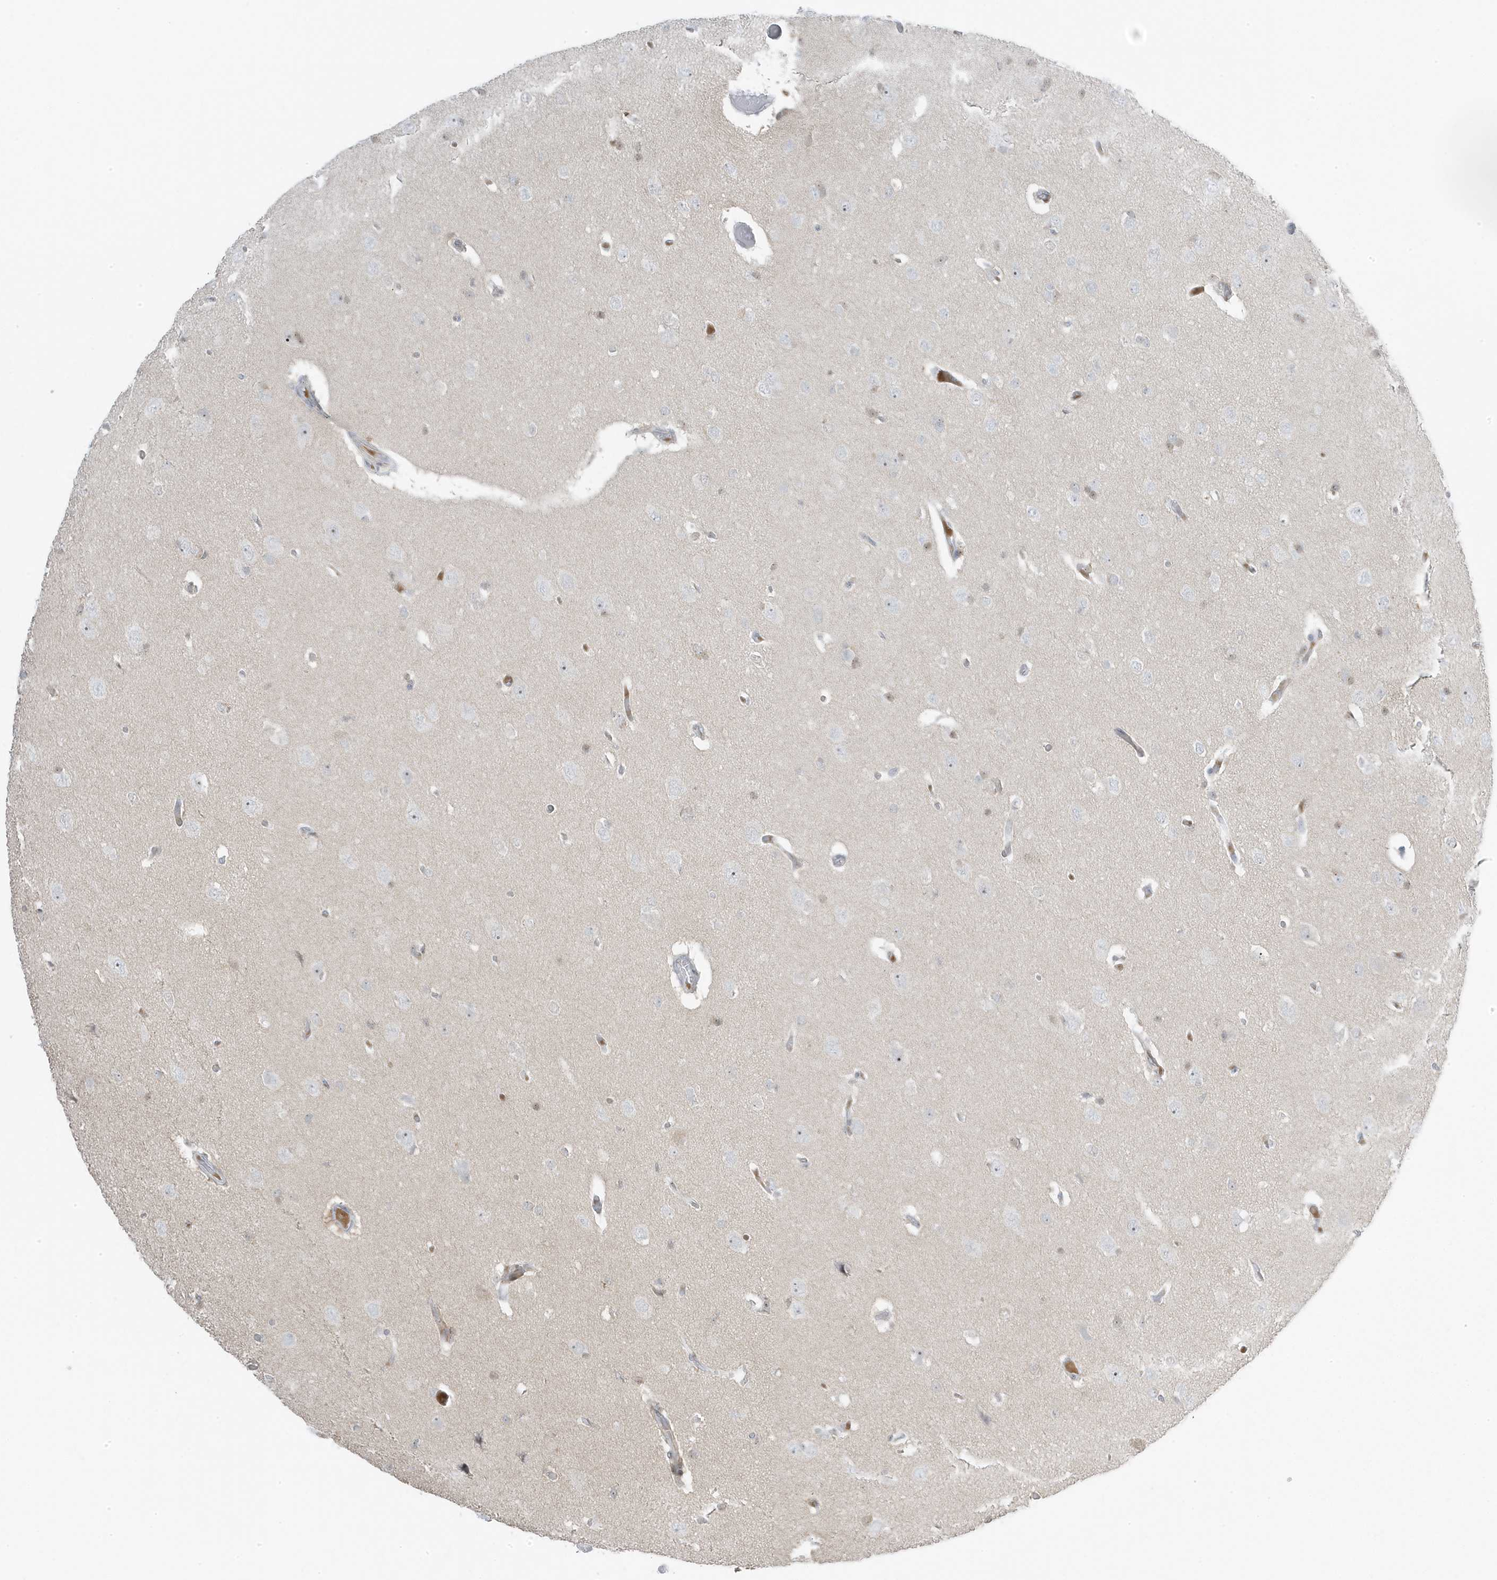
{"staining": {"intensity": "negative", "quantity": "none", "location": "none"}, "tissue": "glioma", "cell_type": "Tumor cells", "image_type": "cancer", "snomed": [{"axis": "morphology", "description": "Glioma, malignant, High grade"}, {"axis": "topography", "description": "Brain"}], "caption": "Immunohistochemical staining of glioma reveals no significant positivity in tumor cells. The staining was performed using DAB to visualize the protein expression in brown, while the nuclei were stained in blue with hematoxylin (Magnification: 20x).", "gene": "TSEN15", "patient": {"sex": "female", "age": 59}}